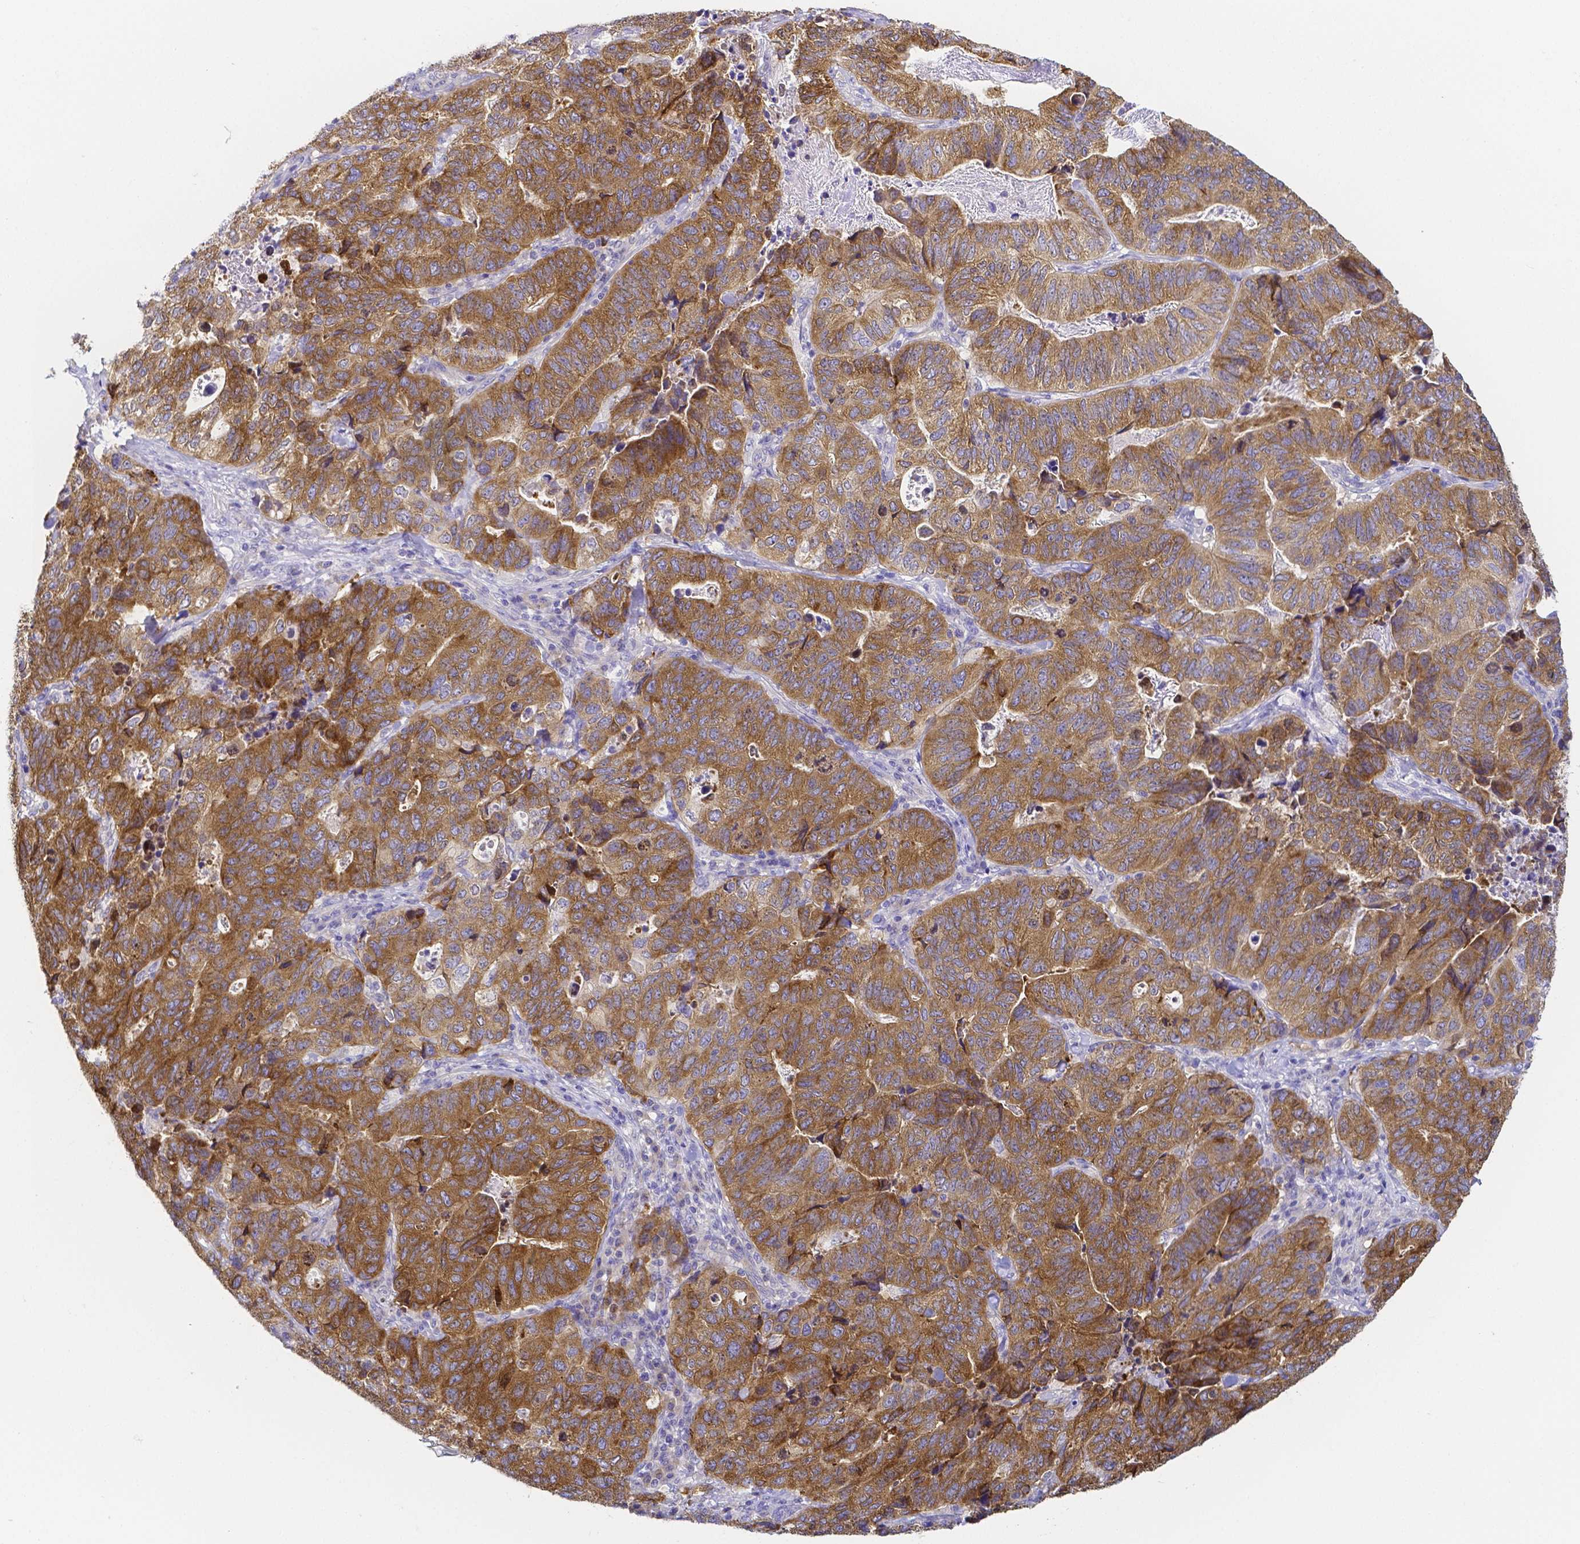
{"staining": {"intensity": "moderate", "quantity": ">75%", "location": "cytoplasmic/membranous"}, "tissue": "stomach cancer", "cell_type": "Tumor cells", "image_type": "cancer", "snomed": [{"axis": "morphology", "description": "Adenocarcinoma, NOS"}, {"axis": "topography", "description": "Stomach, upper"}], "caption": "Immunohistochemical staining of stomach cancer shows medium levels of moderate cytoplasmic/membranous expression in approximately >75% of tumor cells. The staining is performed using DAB (3,3'-diaminobenzidine) brown chromogen to label protein expression. The nuclei are counter-stained blue using hematoxylin.", "gene": "PKP3", "patient": {"sex": "female", "age": 67}}